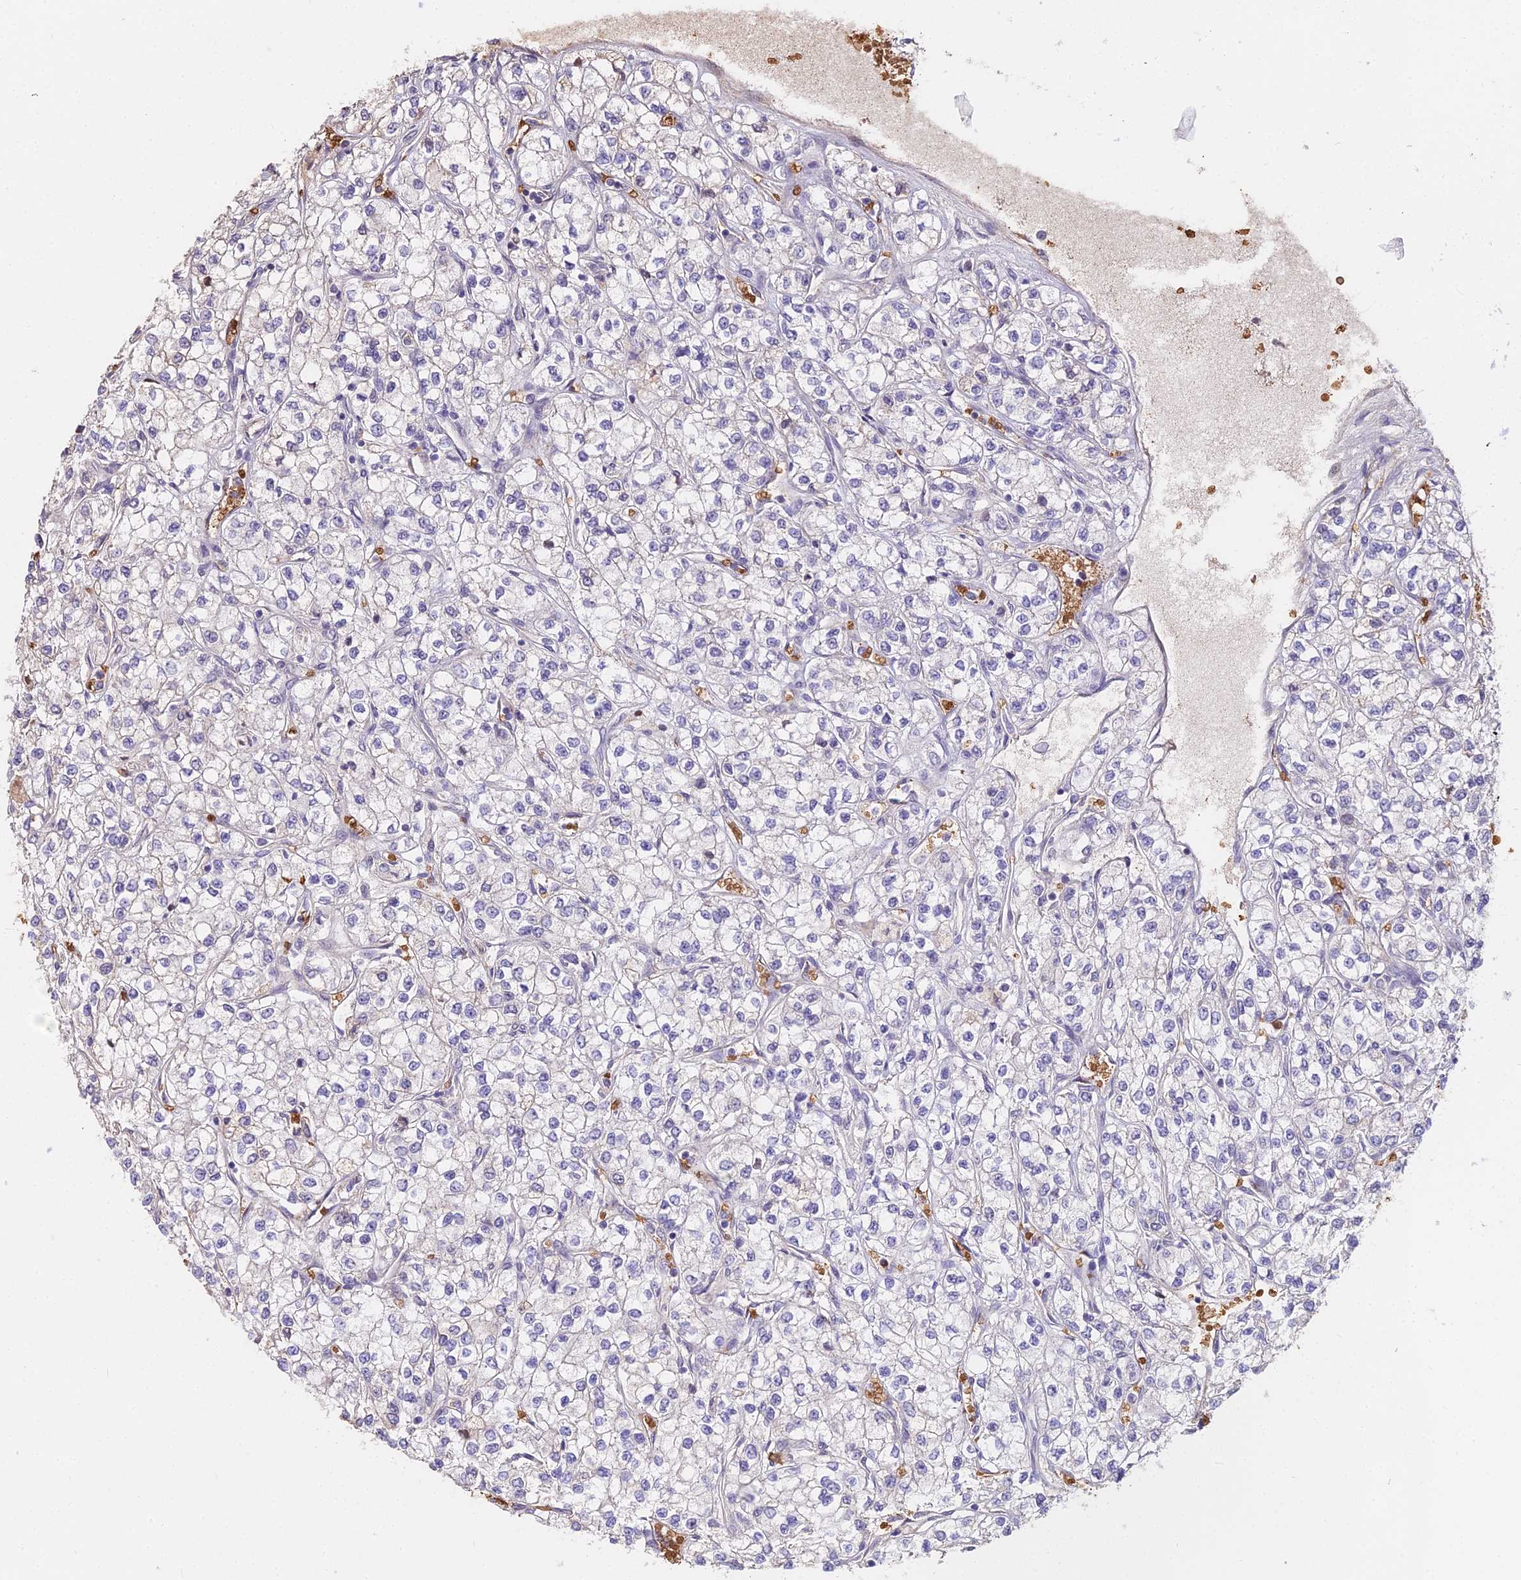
{"staining": {"intensity": "negative", "quantity": "none", "location": "none"}, "tissue": "renal cancer", "cell_type": "Tumor cells", "image_type": "cancer", "snomed": [{"axis": "morphology", "description": "Adenocarcinoma, NOS"}, {"axis": "topography", "description": "Kidney"}], "caption": "The immunohistochemistry (IHC) micrograph has no significant expression in tumor cells of renal cancer tissue. (DAB immunohistochemistry (IHC), high magnification).", "gene": "ZDBF2", "patient": {"sex": "male", "age": 80}}